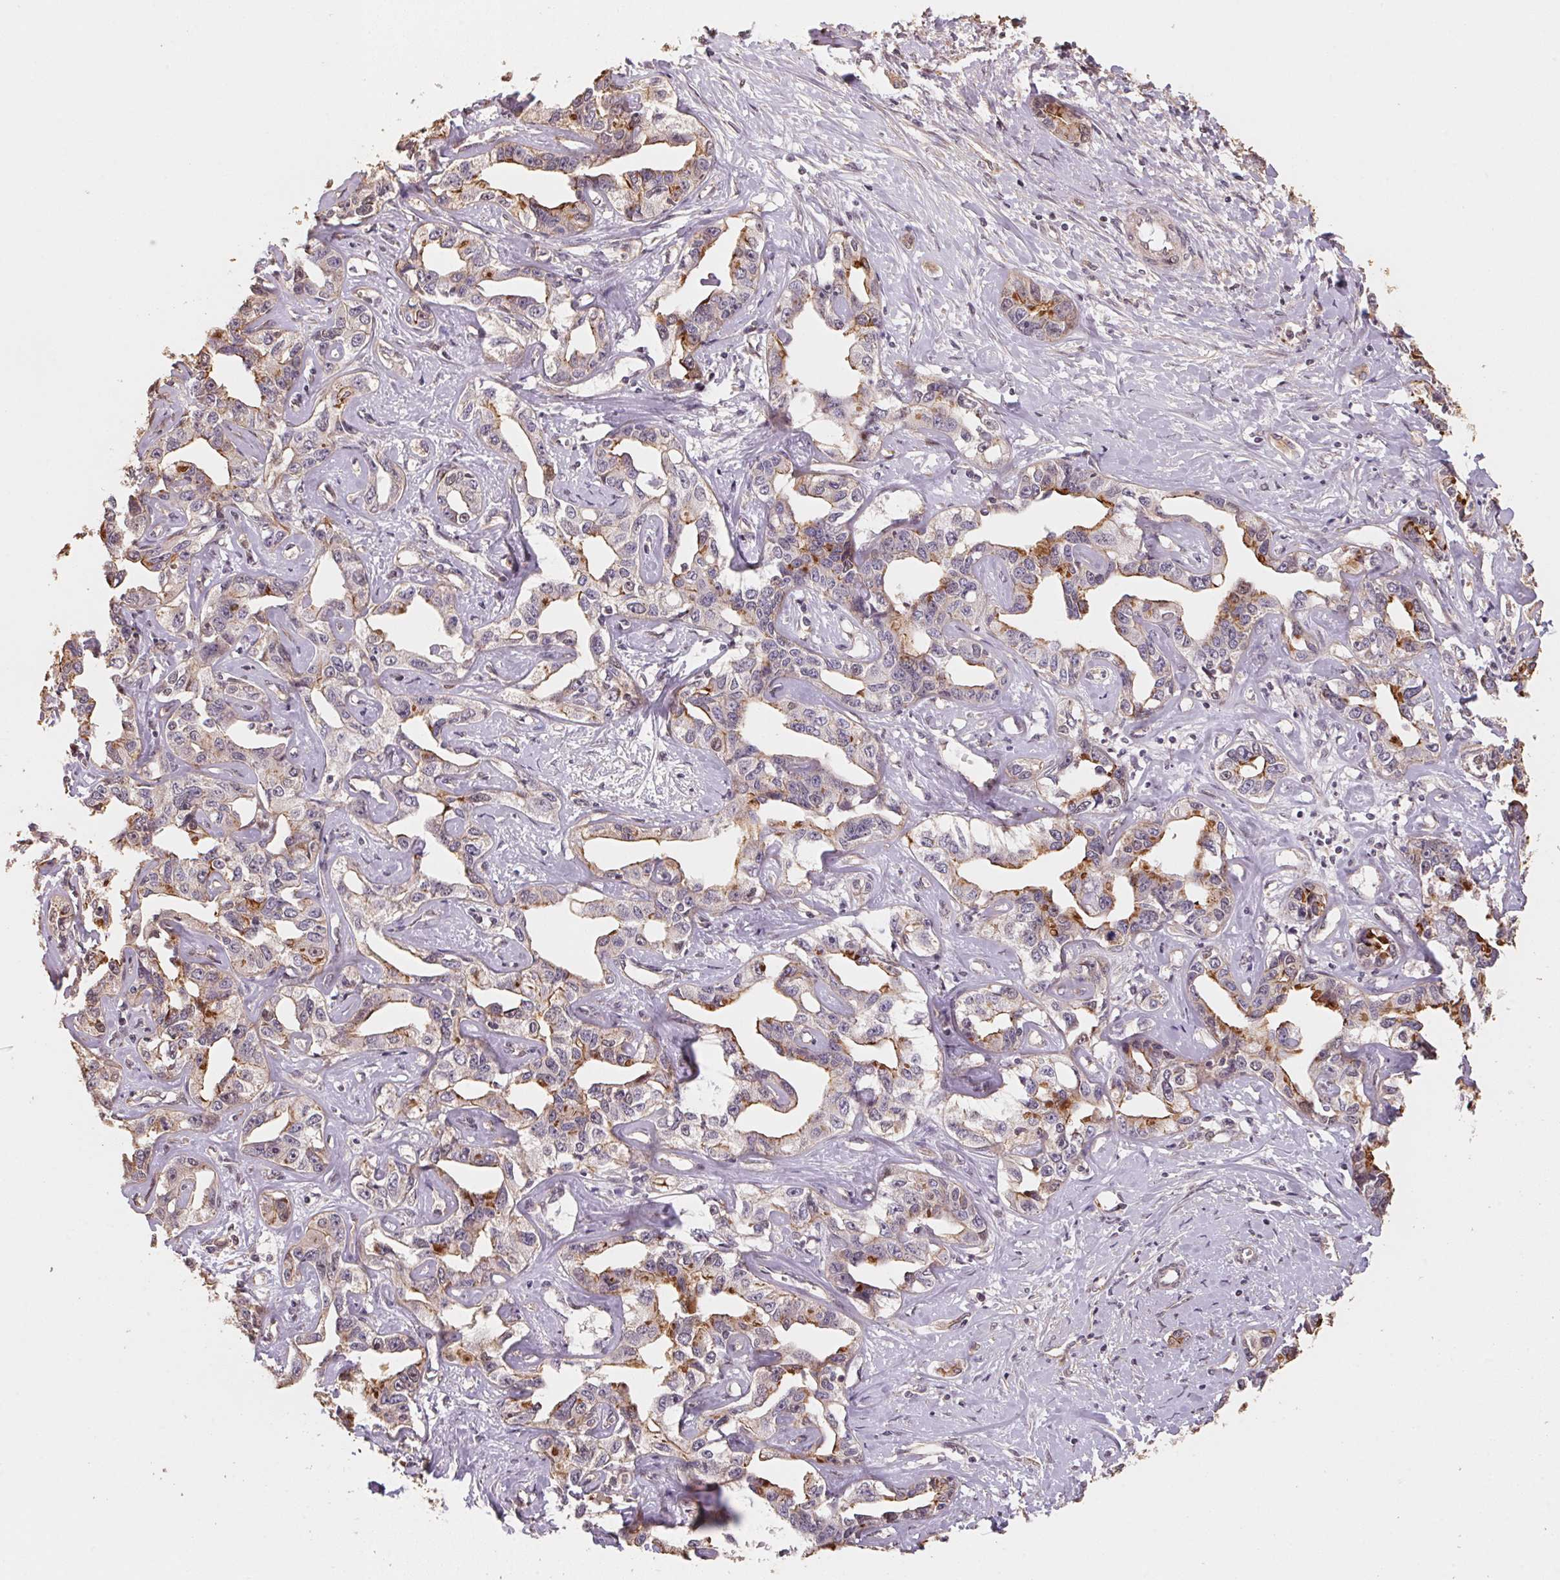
{"staining": {"intensity": "strong", "quantity": "25%-75%", "location": "cytoplasmic/membranous"}, "tissue": "liver cancer", "cell_type": "Tumor cells", "image_type": "cancer", "snomed": [{"axis": "morphology", "description": "Cholangiocarcinoma"}, {"axis": "topography", "description": "Liver"}], "caption": "Protein staining demonstrates strong cytoplasmic/membranous staining in approximately 25%-75% of tumor cells in liver cholangiocarcinoma. (DAB (3,3'-diaminobenzidine) IHC, brown staining for protein, blue staining for nuclei).", "gene": "TMEM222", "patient": {"sex": "male", "age": 59}}